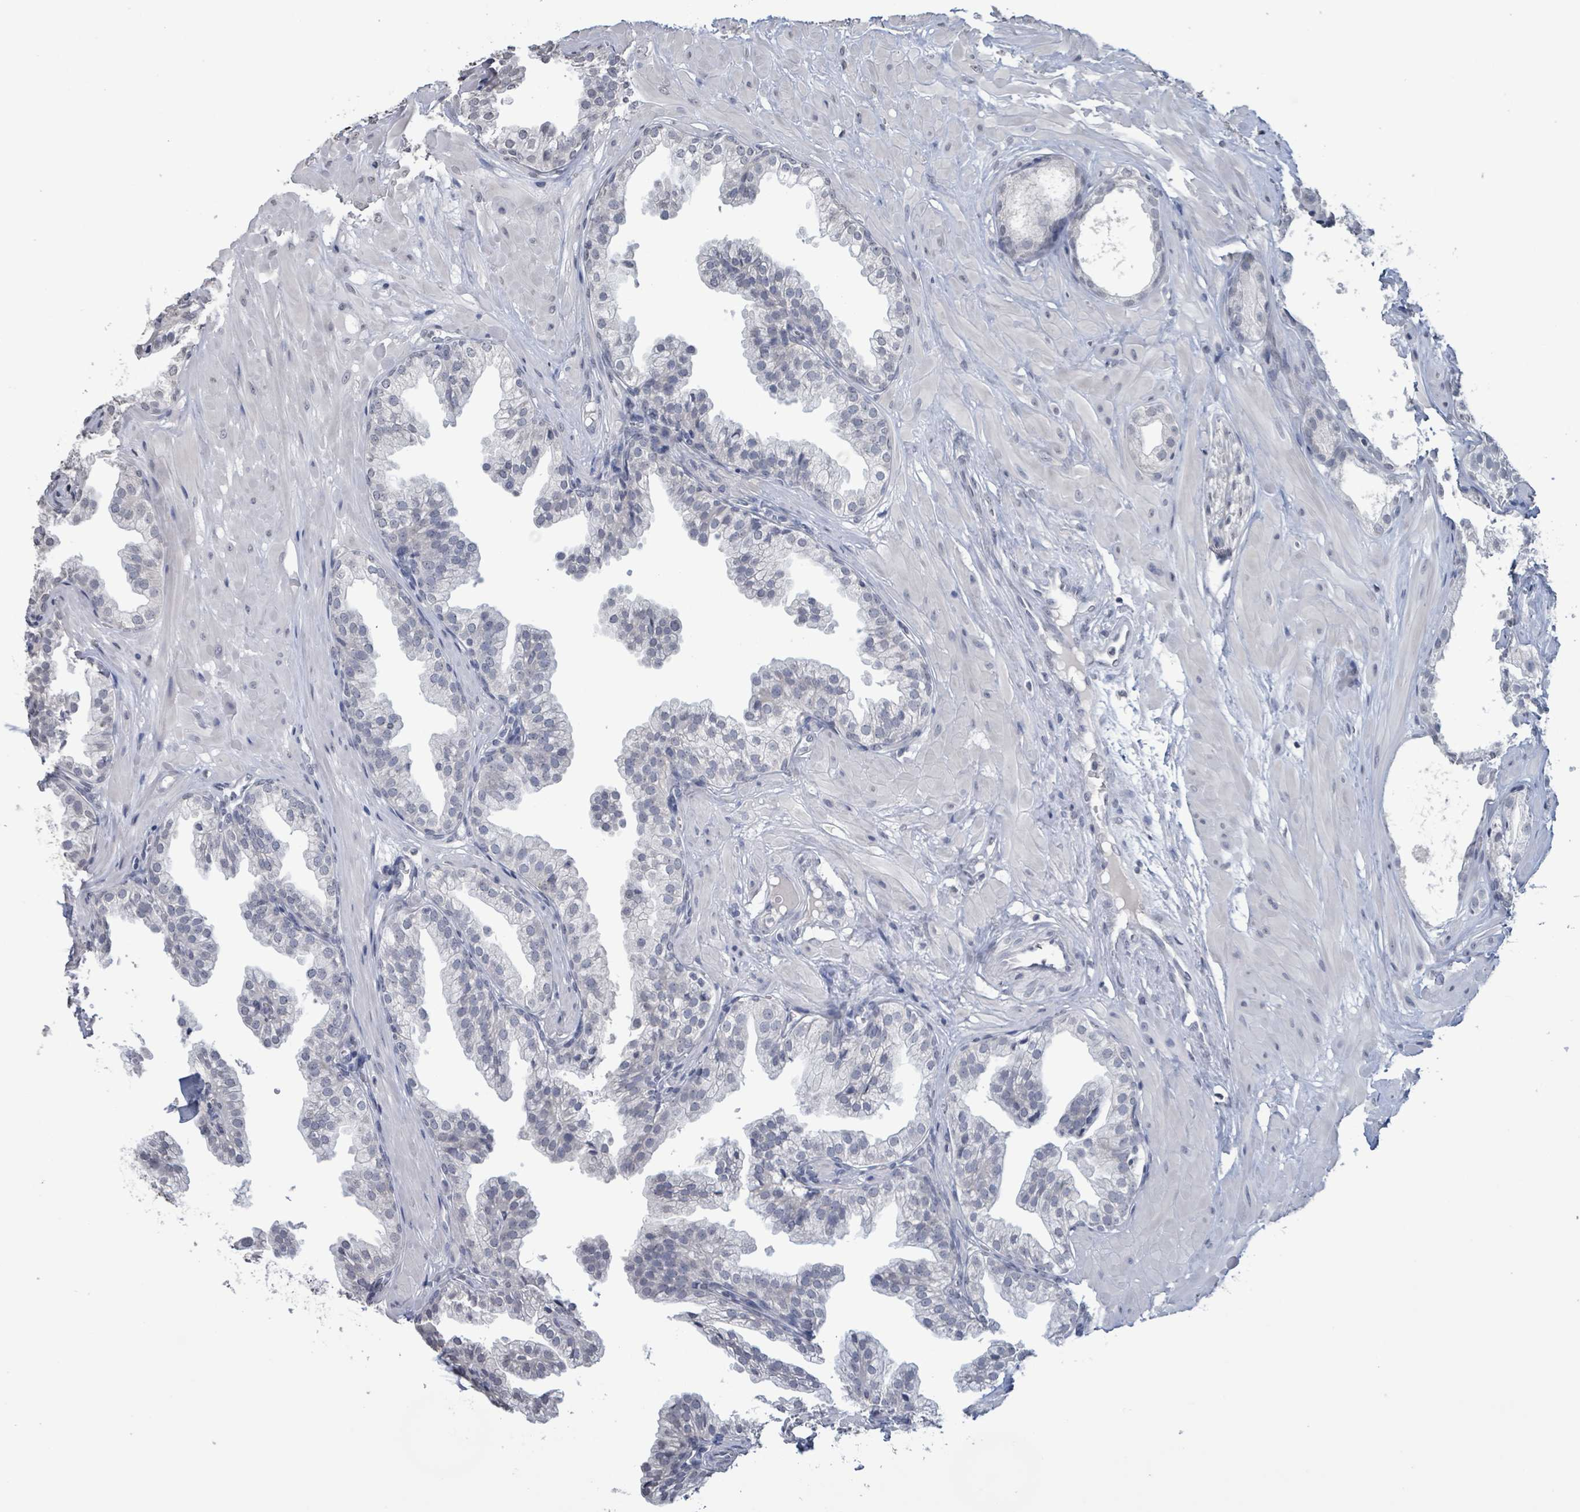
{"staining": {"intensity": "negative", "quantity": "none", "location": "none"}, "tissue": "prostate", "cell_type": "Glandular cells", "image_type": "normal", "snomed": [{"axis": "morphology", "description": "Normal tissue, NOS"}, {"axis": "topography", "description": "Prostate"}, {"axis": "topography", "description": "Peripheral nerve tissue"}], "caption": "Human prostate stained for a protein using immunohistochemistry displays no positivity in glandular cells.", "gene": "CA9", "patient": {"sex": "male", "age": 55}}